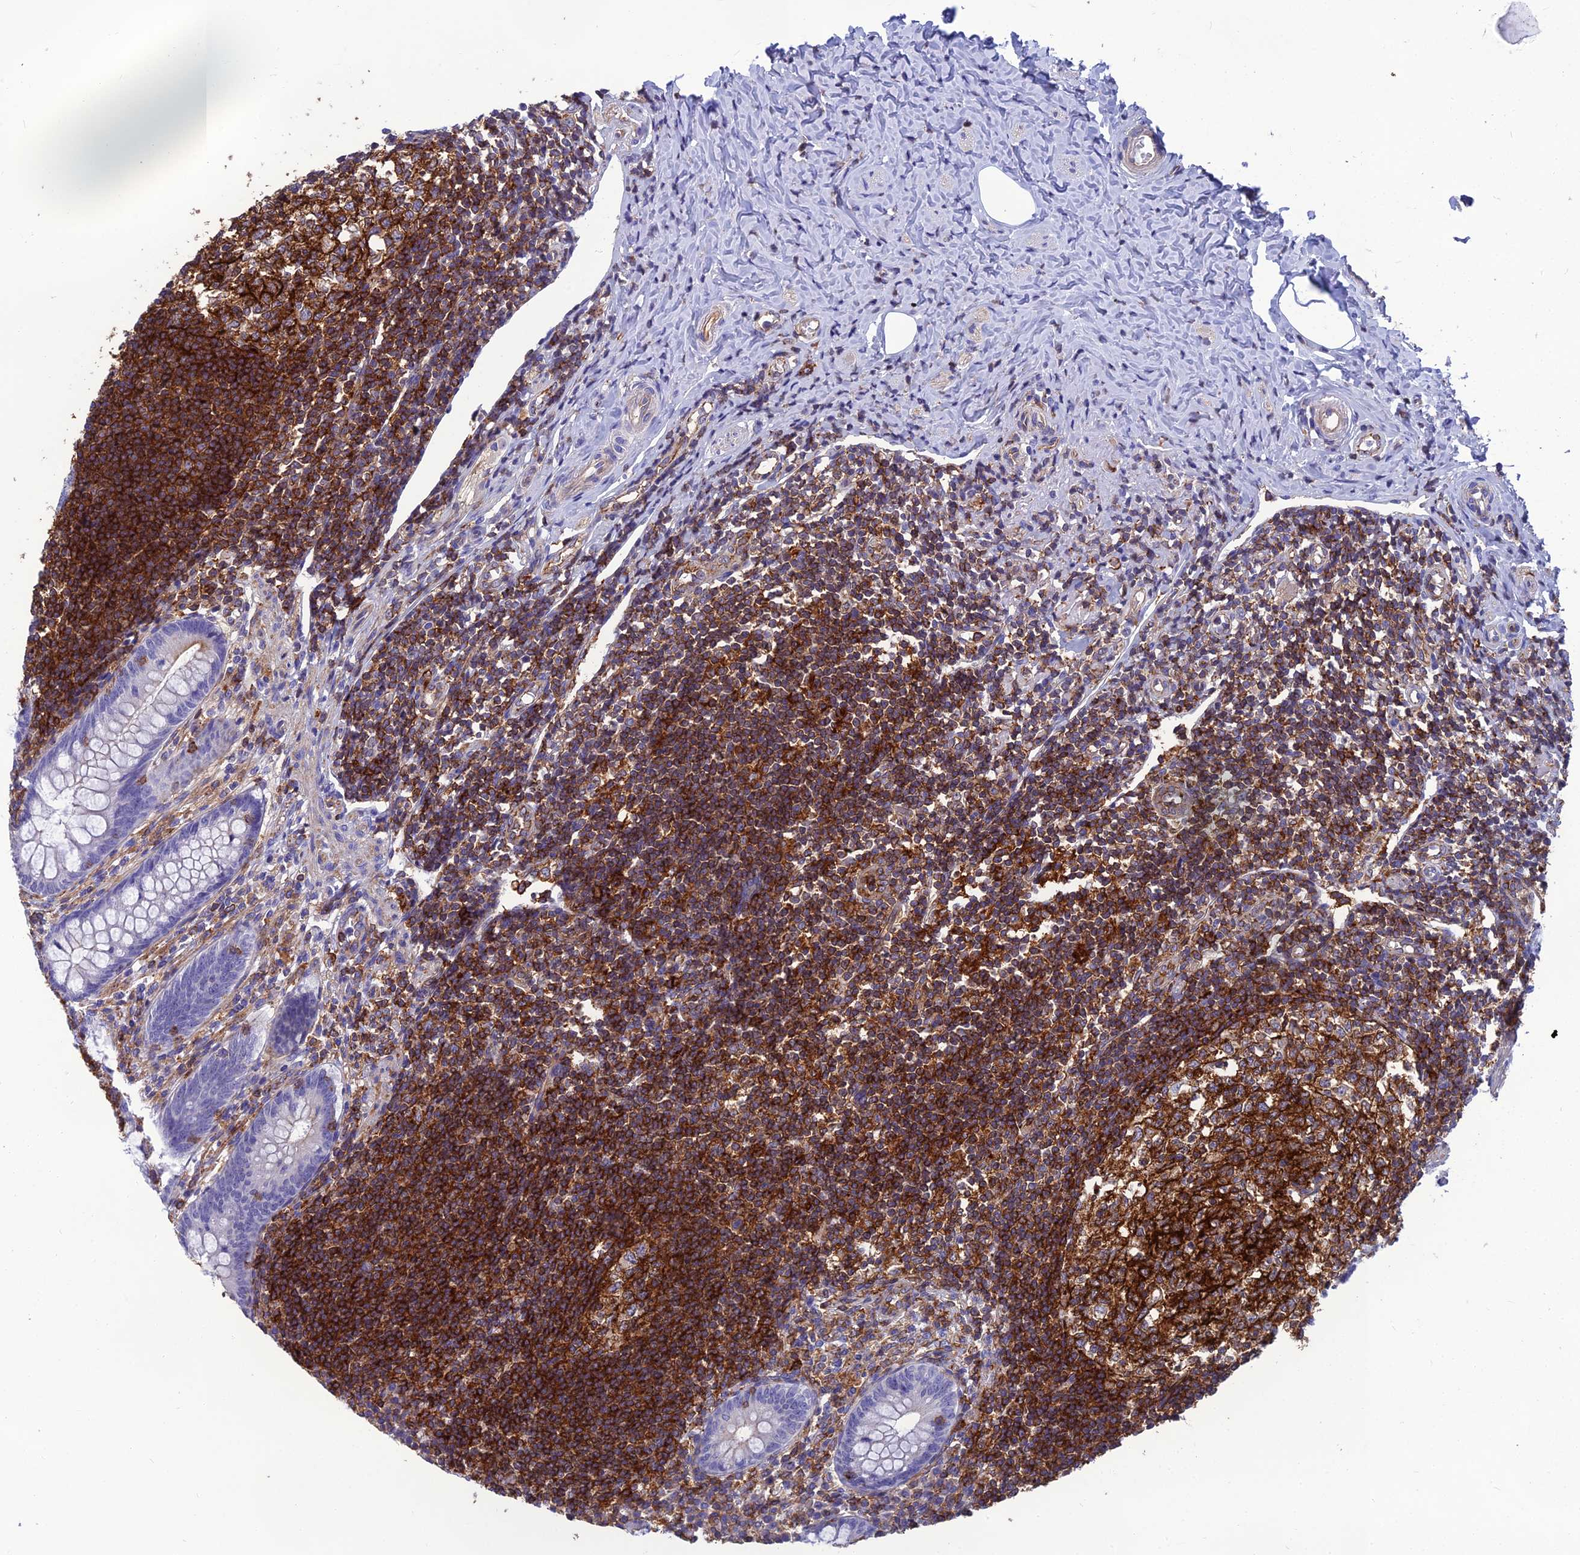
{"staining": {"intensity": "negative", "quantity": "none", "location": "none"}, "tissue": "appendix", "cell_type": "Glandular cells", "image_type": "normal", "snomed": [{"axis": "morphology", "description": "Normal tissue, NOS"}, {"axis": "topography", "description": "Appendix"}], "caption": "IHC of normal appendix demonstrates no positivity in glandular cells.", "gene": "PPP1R18", "patient": {"sex": "female", "age": 33}}